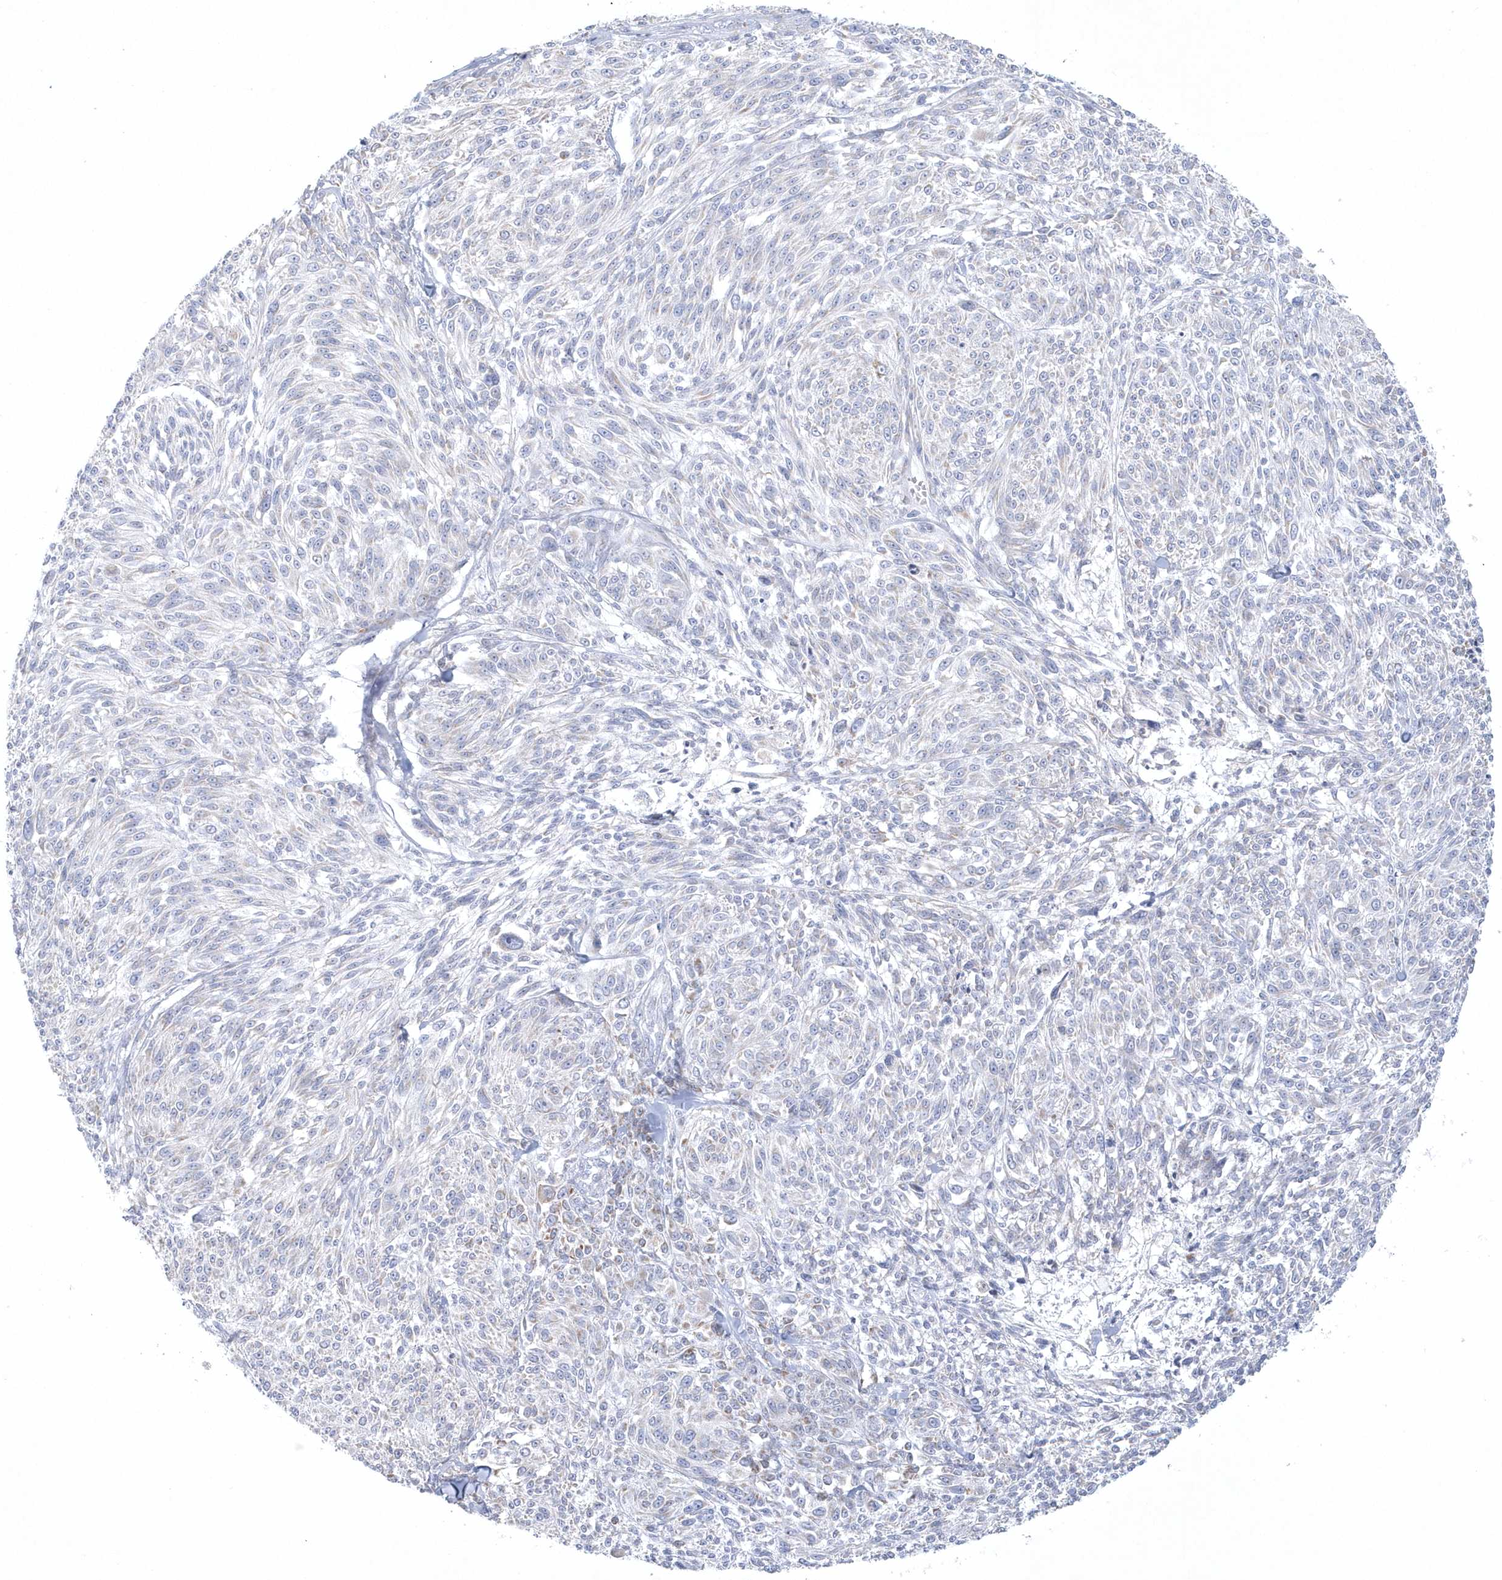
{"staining": {"intensity": "negative", "quantity": "none", "location": "none"}, "tissue": "melanoma", "cell_type": "Tumor cells", "image_type": "cancer", "snomed": [{"axis": "morphology", "description": "Malignant melanoma, NOS"}, {"axis": "topography", "description": "Skin of trunk"}], "caption": "DAB immunohistochemical staining of human malignant melanoma displays no significant positivity in tumor cells.", "gene": "NIPAL1", "patient": {"sex": "male", "age": 71}}